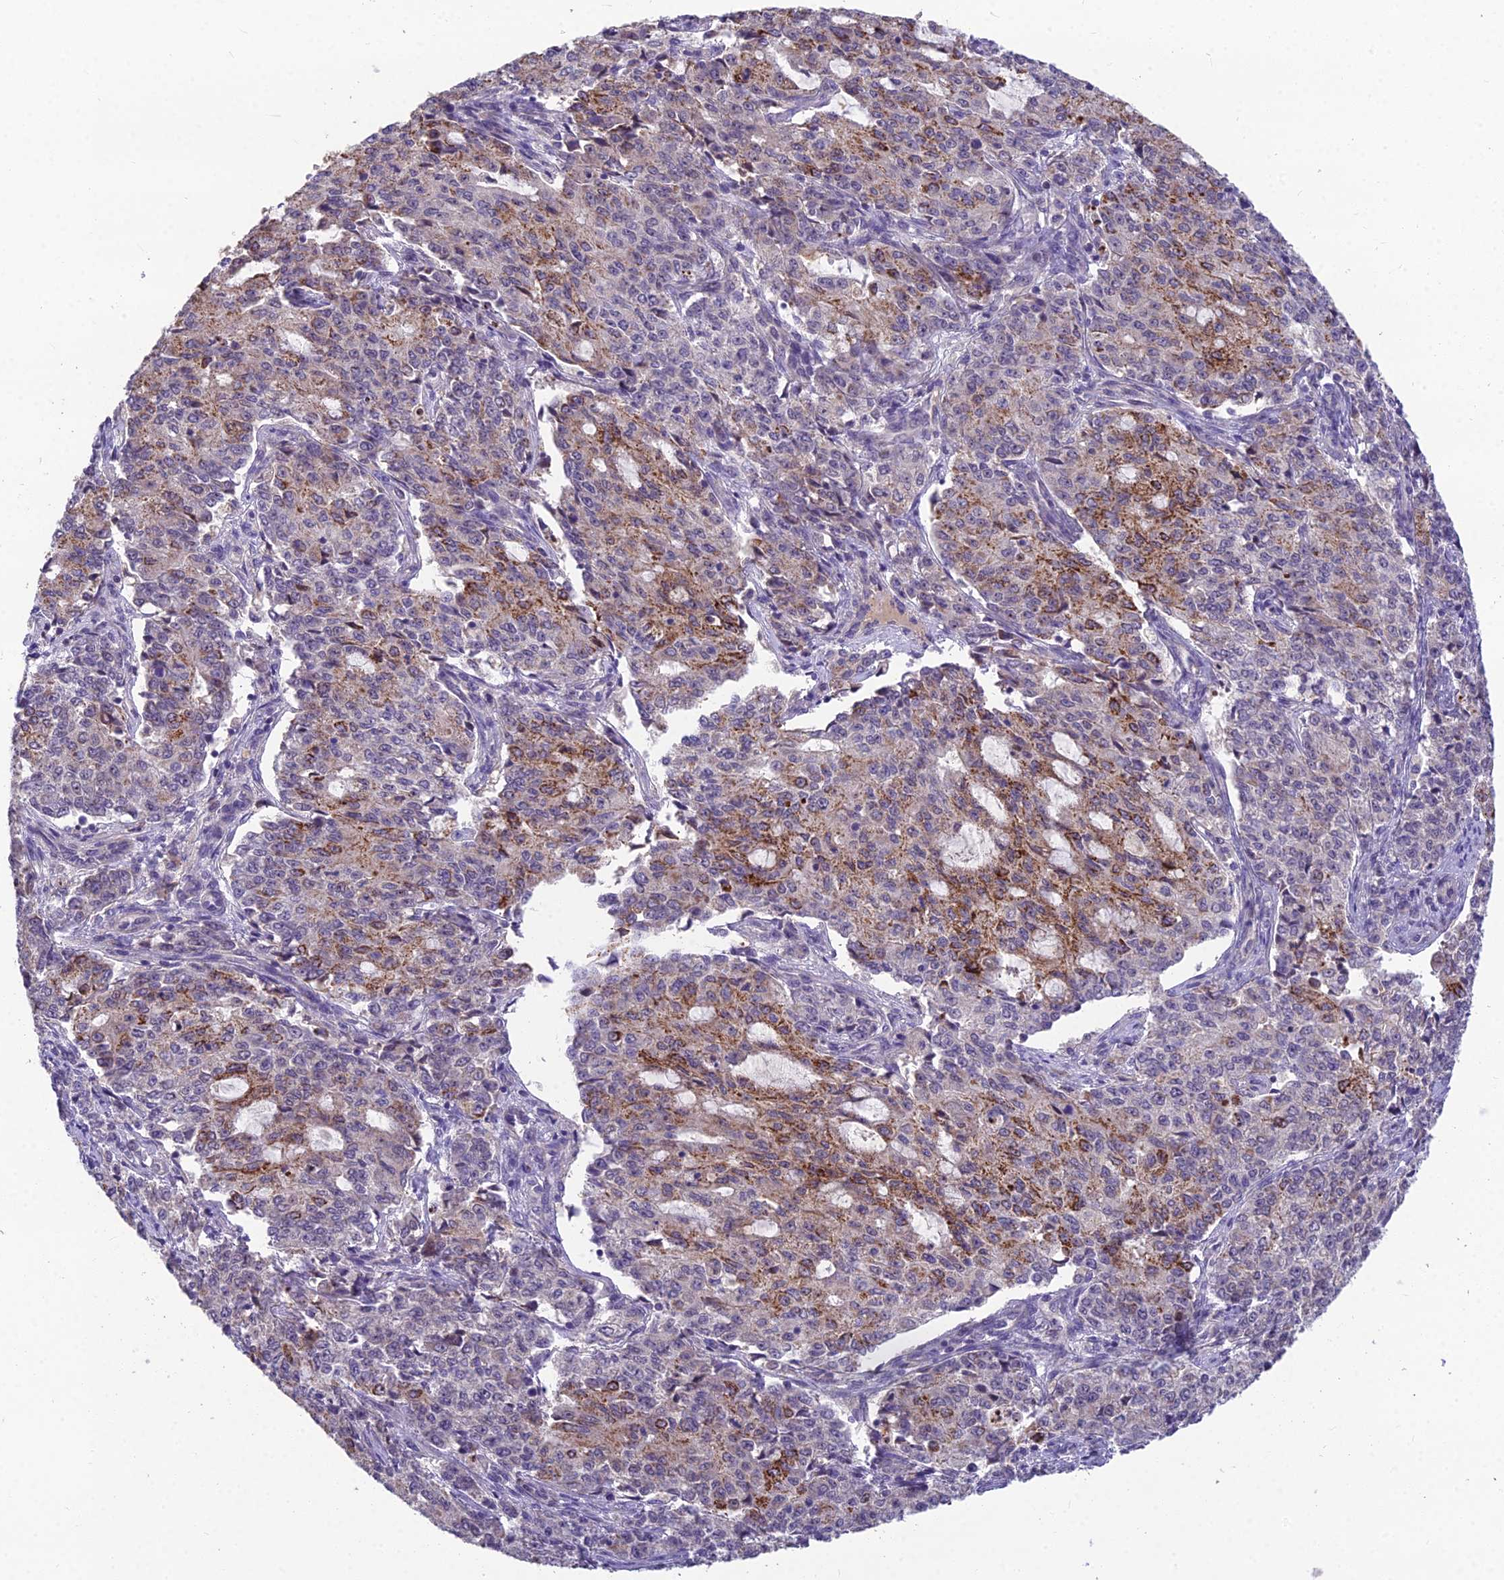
{"staining": {"intensity": "moderate", "quantity": "<25%", "location": "cytoplasmic/membranous"}, "tissue": "endometrial cancer", "cell_type": "Tumor cells", "image_type": "cancer", "snomed": [{"axis": "morphology", "description": "Adenocarcinoma, NOS"}, {"axis": "topography", "description": "Endometrium"}], "caption": "A high-resolution micrograph shows IHC staining of endometrial cancer (adenocarcinoma), which reveals moderate cytoplasmic/membranous positivity in approximately <25% of tumor cells.", "gene": "ZNF333", "patient": {"sex": "female", "age": 50}}